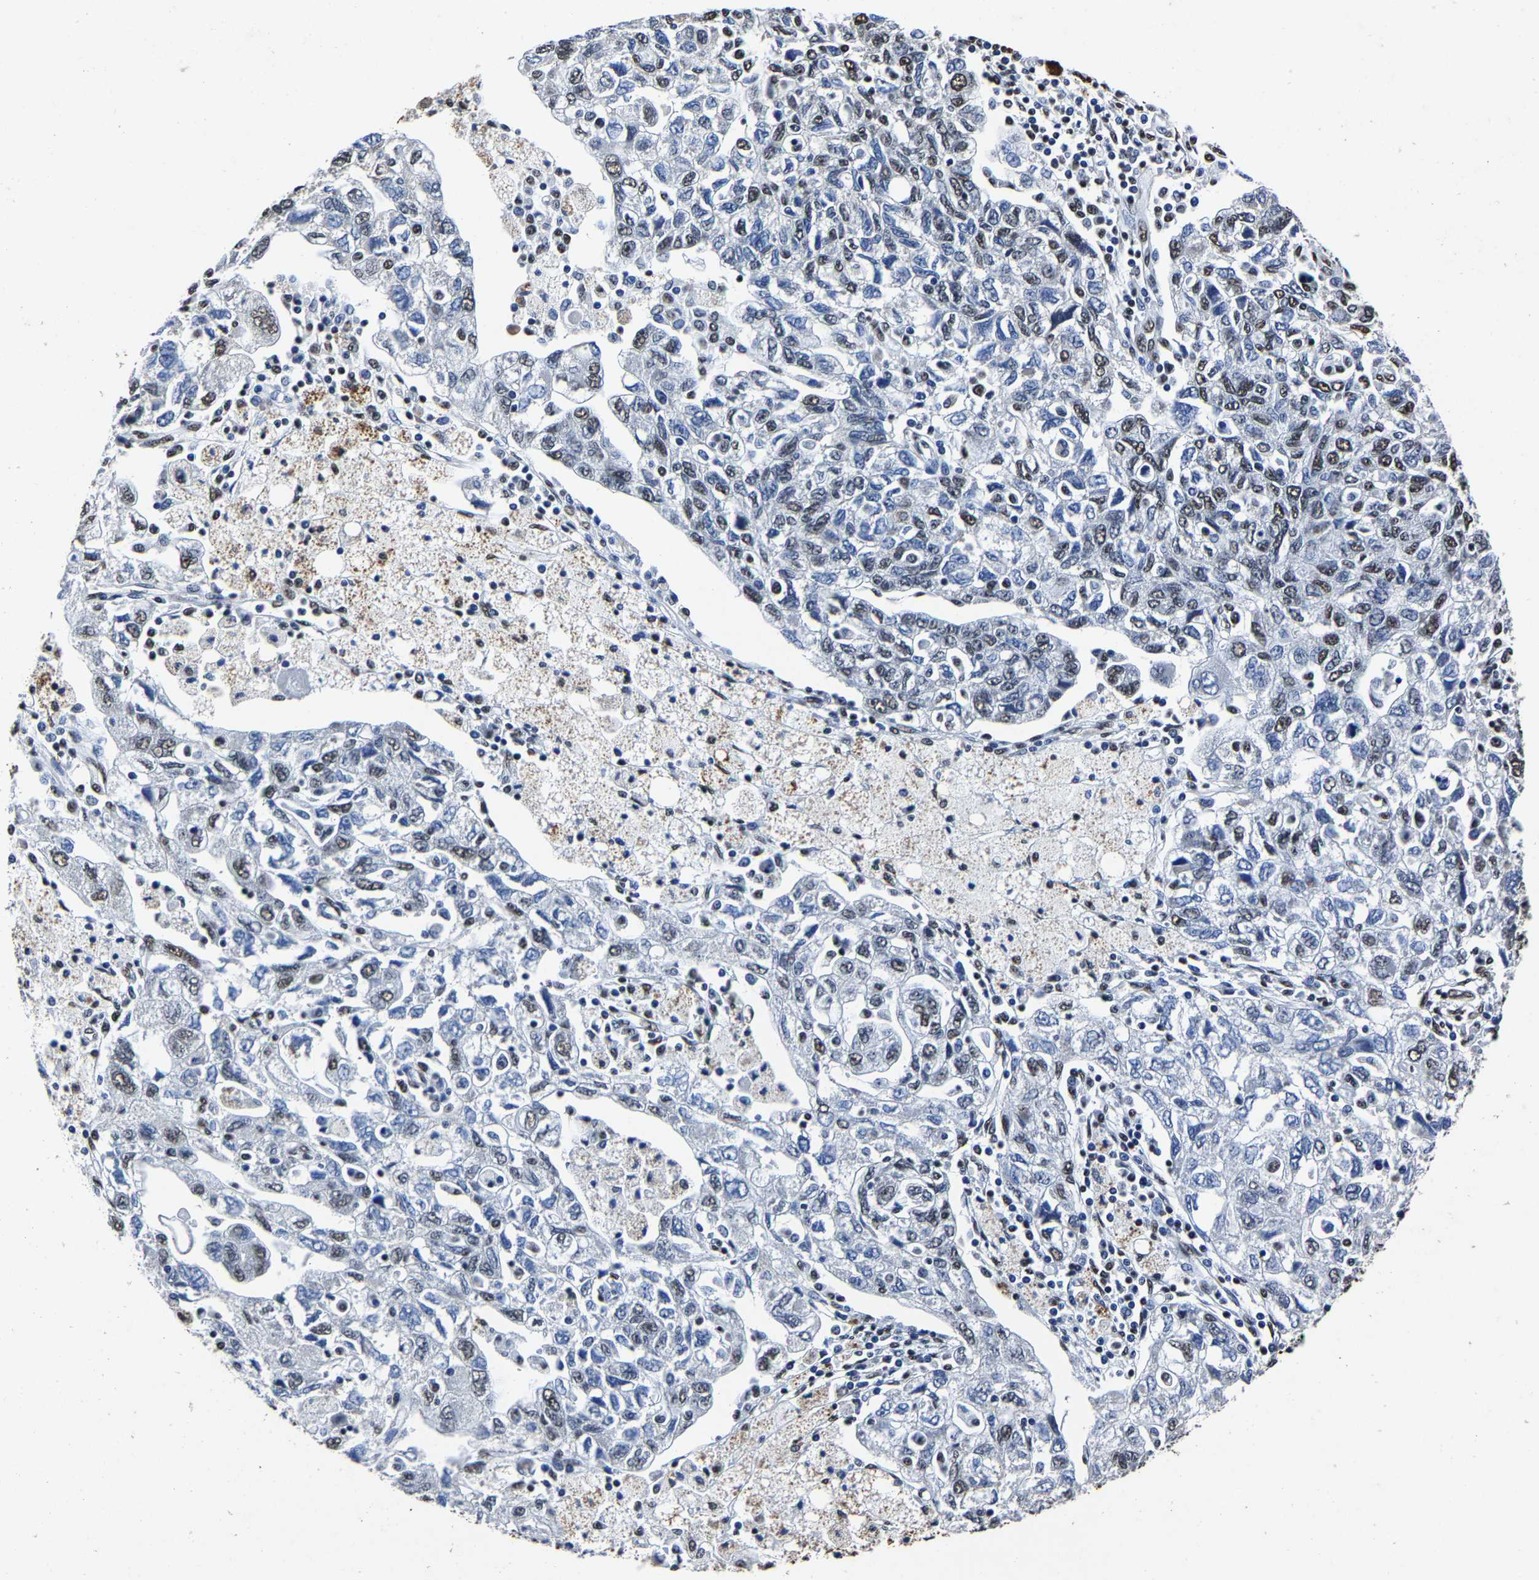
{"staining": {"intensity": "moderate", "quantity": "25%-75%", "location": "nuclear"}, "tissue": "ovarian cancer", "cell_type": "Tumor cells", "image_type": "cancer", "snomed": [{"axis": "morphology", "description": "Carcinoma, NOS"}, {"axis": "morphology", "description": "Cystadenocarcinoma, serous, NOS"}, {"axis": "topography", "description": "Ovary"}], "caption": "Human carcinoma (ovarian) stained with a protein marker demonstrates moderate staining in tumor cells.", "gene": "RBM45", "patient": {"sex": "female", "age": 69}}